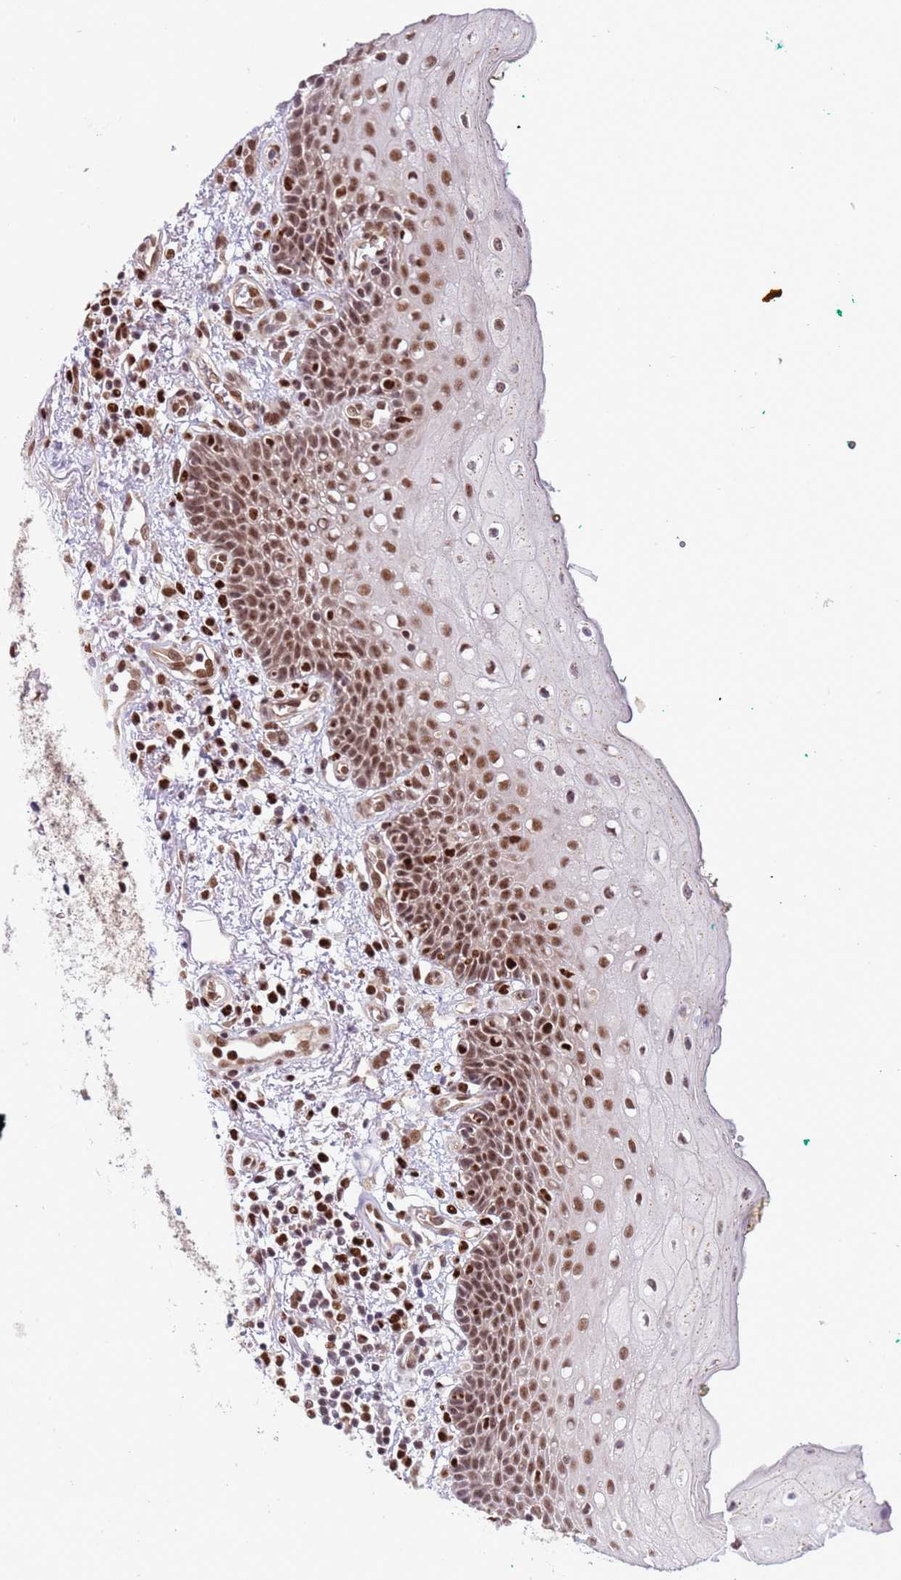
{"staining": {"intensity": "strong", "quantity": ">75%", "location": "nuclear"}, "tissue": "oral mucosa", "cell_type": "Squamous epithelial cells", "image_type": "normal", "snomed": [{"axis": "morphology", "description": "Normal tissue, NOS"}, {"axis": "morphology", "description": "Squamous cell carcinoma, NOS"}, {"axis": "topography", "description": "Oral tissue"}, {"axis": "topography", "description": "Tounge, NOS"}, {"axis": "topography", "description": "Head-Neck"}], "caption": "The micrograph displays immunohistochemical staining of benign oral mucosa. There is strong nuclear positivity is seen in about >75% of squamous epithelial cells.", "gene": "PRPF6", "patient": {"sex": "male", "age": 79}}